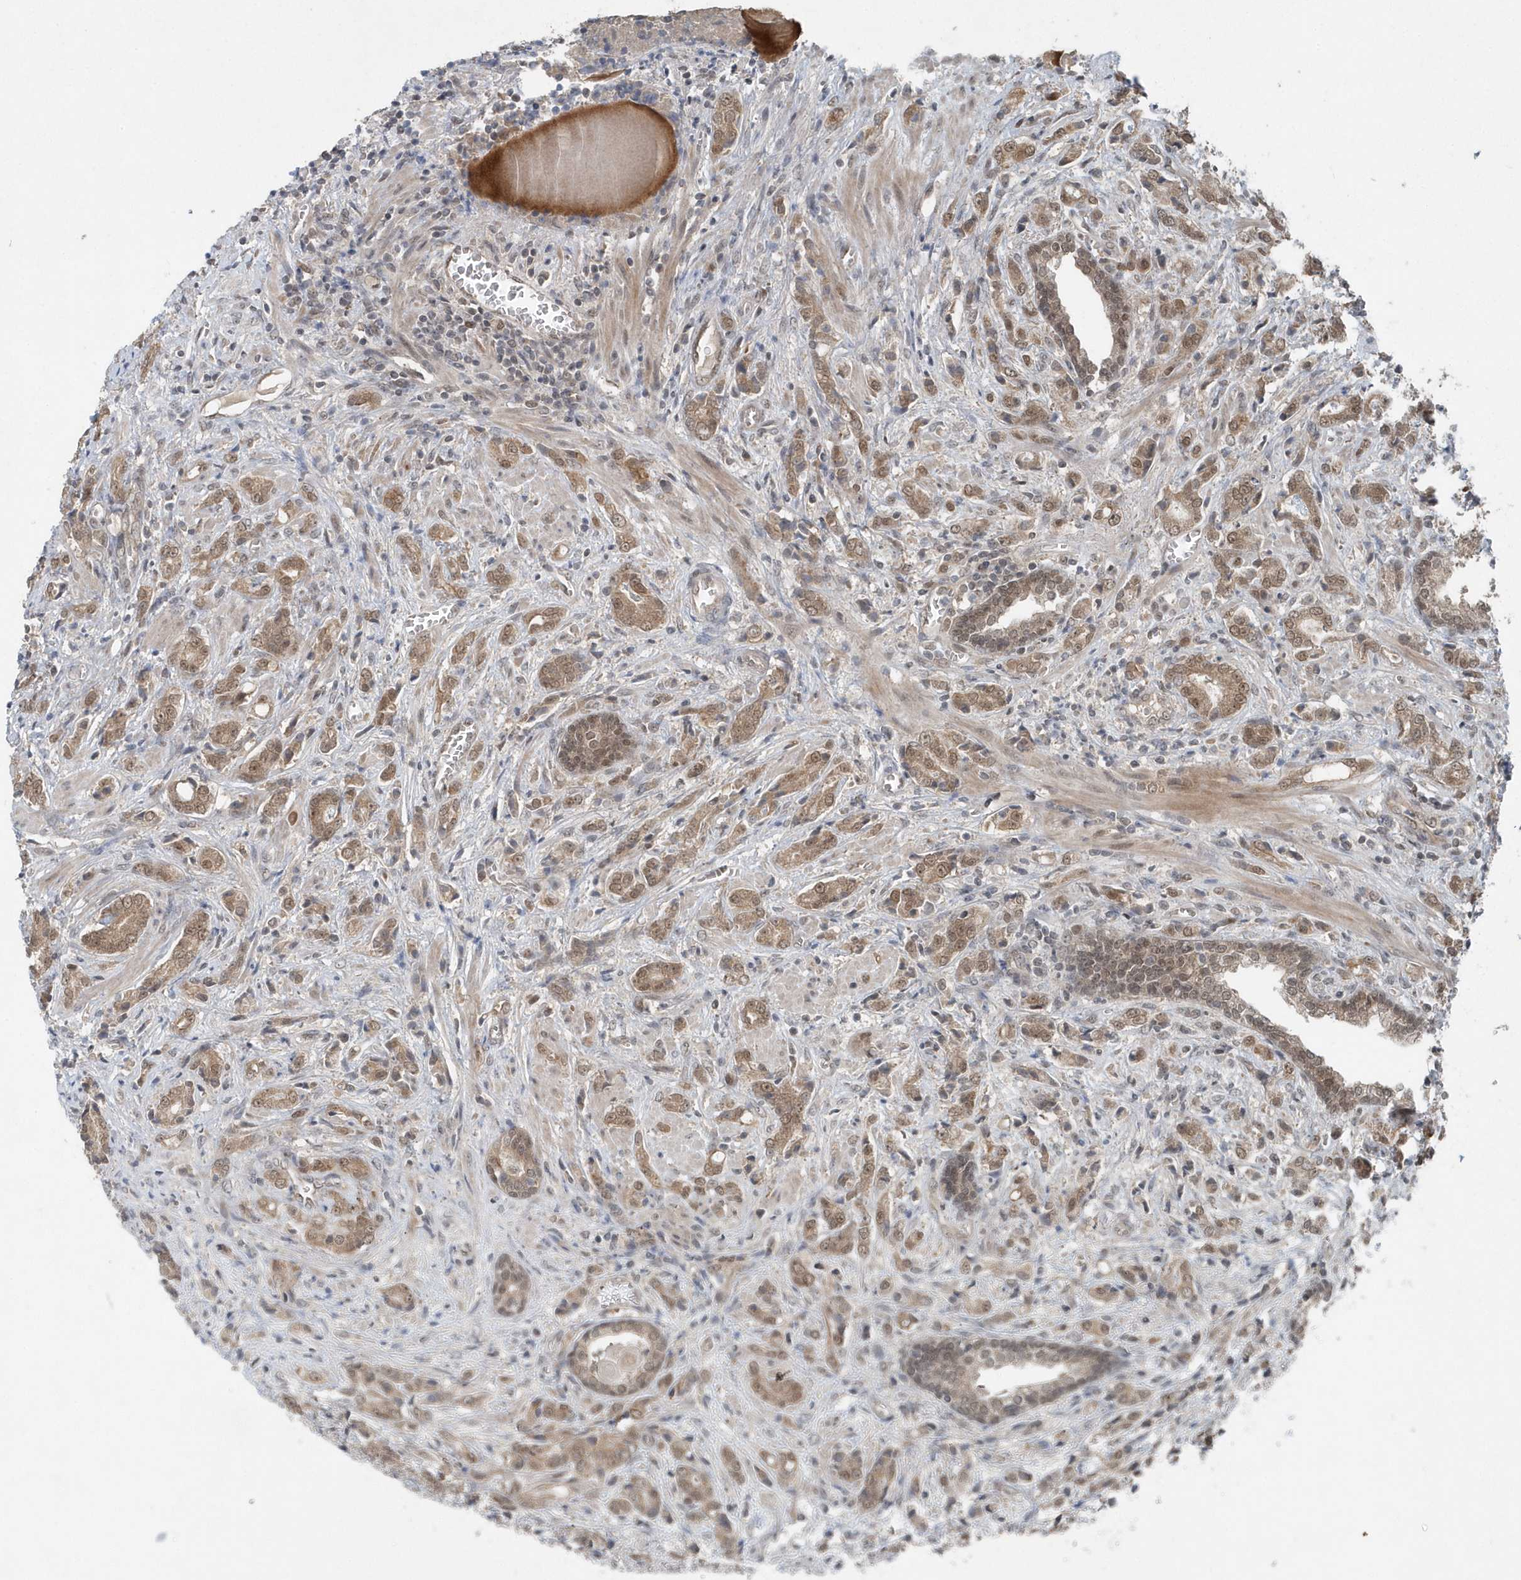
{"staining": {"intensity": "moderate", "quantity": ">75%", "location": "cytoplasmic/membranous,nuclear"}, "tissue": "prostate cancer", "cell_type": "Tumor cells", "image_type": "cancer", "snomed": [{"axis": "morphology", "description": "Adenocarcinoma, High grade"}, {"axis": "topography", "description": "Prostate"}], "caption": "Immunohistochemical staining of human prostate cancer (high-grade adenocarcinoma) reveals moderate cytoplasmic/membranous and nuclear protein staining in approximately >75% of tumor cells. Nuclei are stained in blue.", "gene": "QTRT2", "patient": {"sex": "male", "age": 57}}